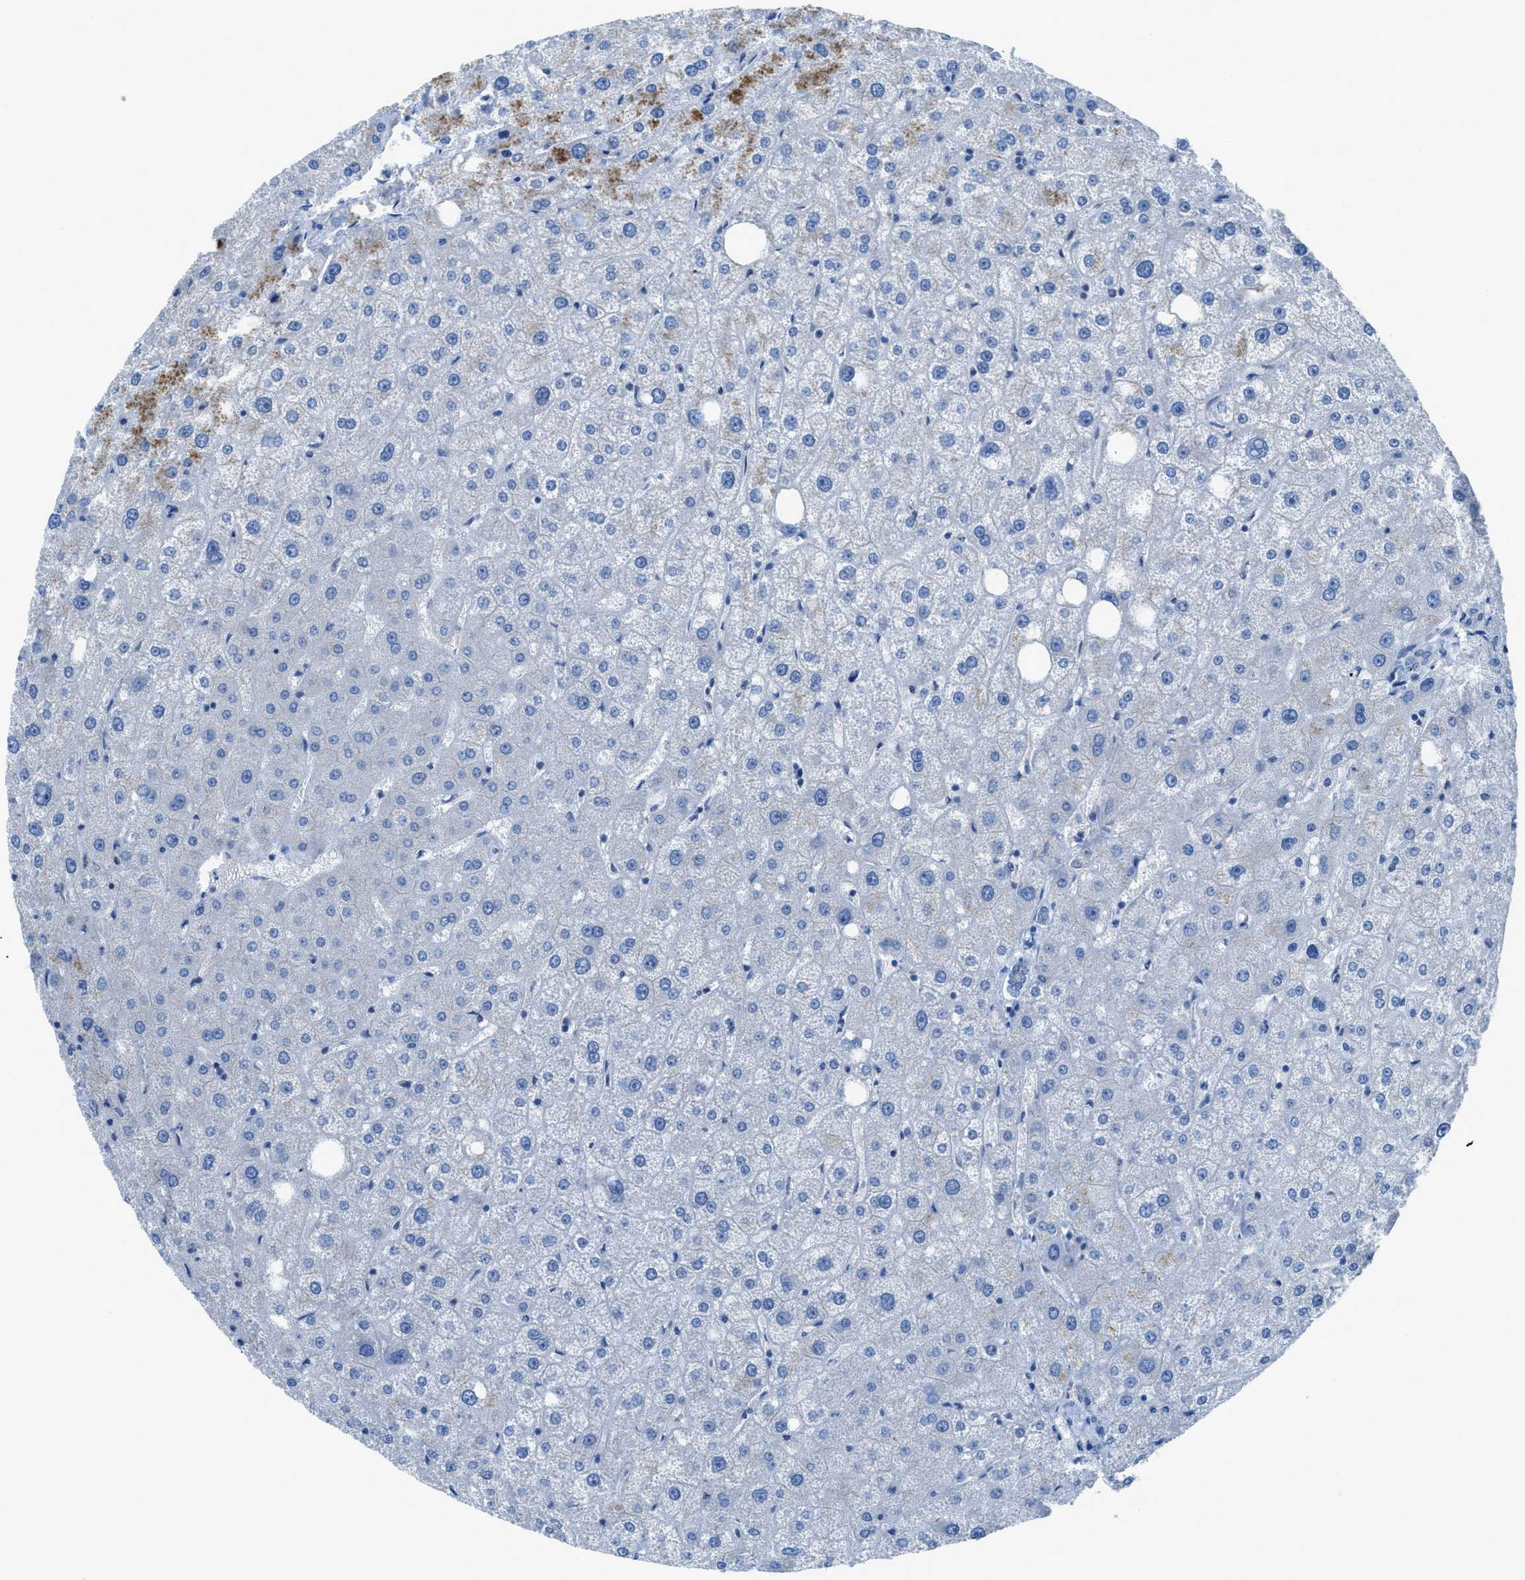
{"staining": {"intensity": "weak", "quantity": "25%-75%", "location": "cytoplasmic/membranous"}, "tissue": "liver", "cell_type": "Cholangiocytes", "image_type": "normal", "snomed": [{"axis": "morphology", "description": "Normal tissue, NOS"}, {"axis": "topography", "description": "Liver"}], "caption": "A brown stain labels weak cytoplasmic/membranous positivity of a protein in cholangiocytes of benign human liver.", "gene": "PRKN", "patient": {"sex": "male", "age": 73}}